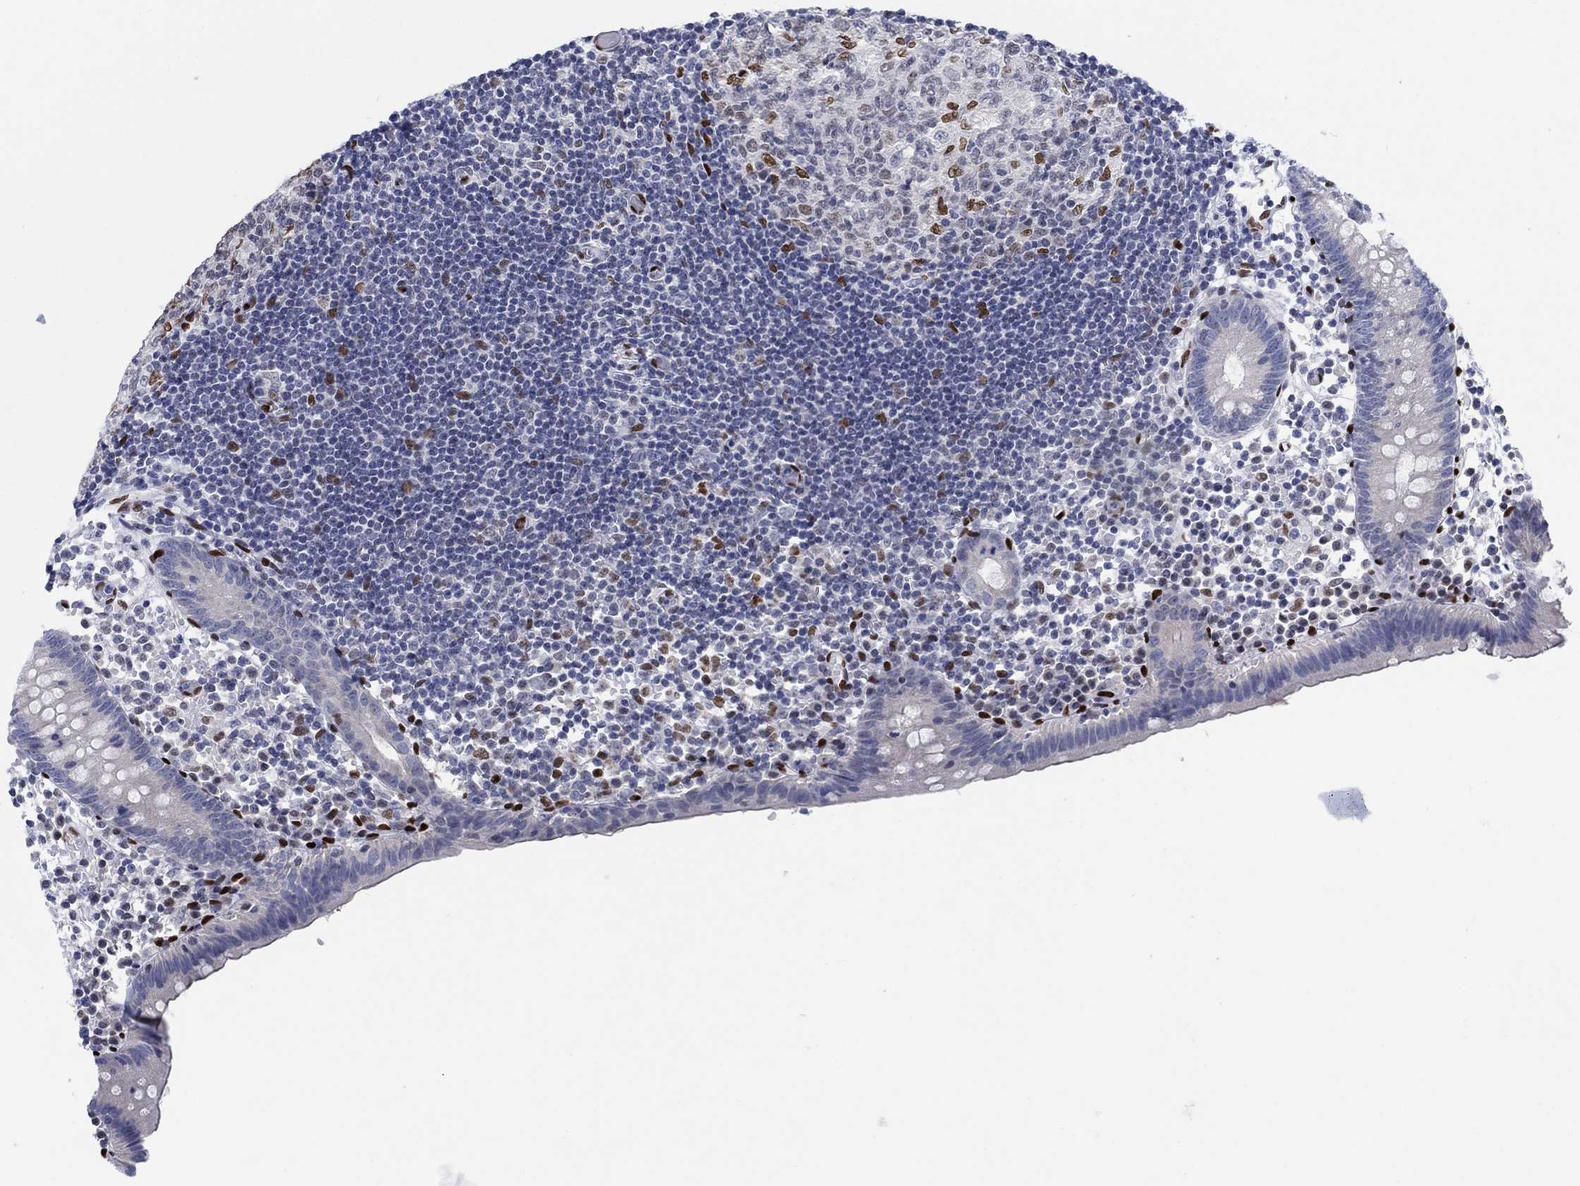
{"staining": {"intensity": "negative", "quantity": "none", "location": "none"}, "tissue": "appendix", "cell_type": "Glandular cells", "image_type": "normal", "snomed": [{"axis": "morphology", "description": "Normal tissue, NOS"}, {"axis": "topography", "description": "Appendix"}], "caption": "IHC of benign human appendix shows no expression in glandular cells.", "gene": "ZEB1", "patient": {"sex": "female", "age": 40}}